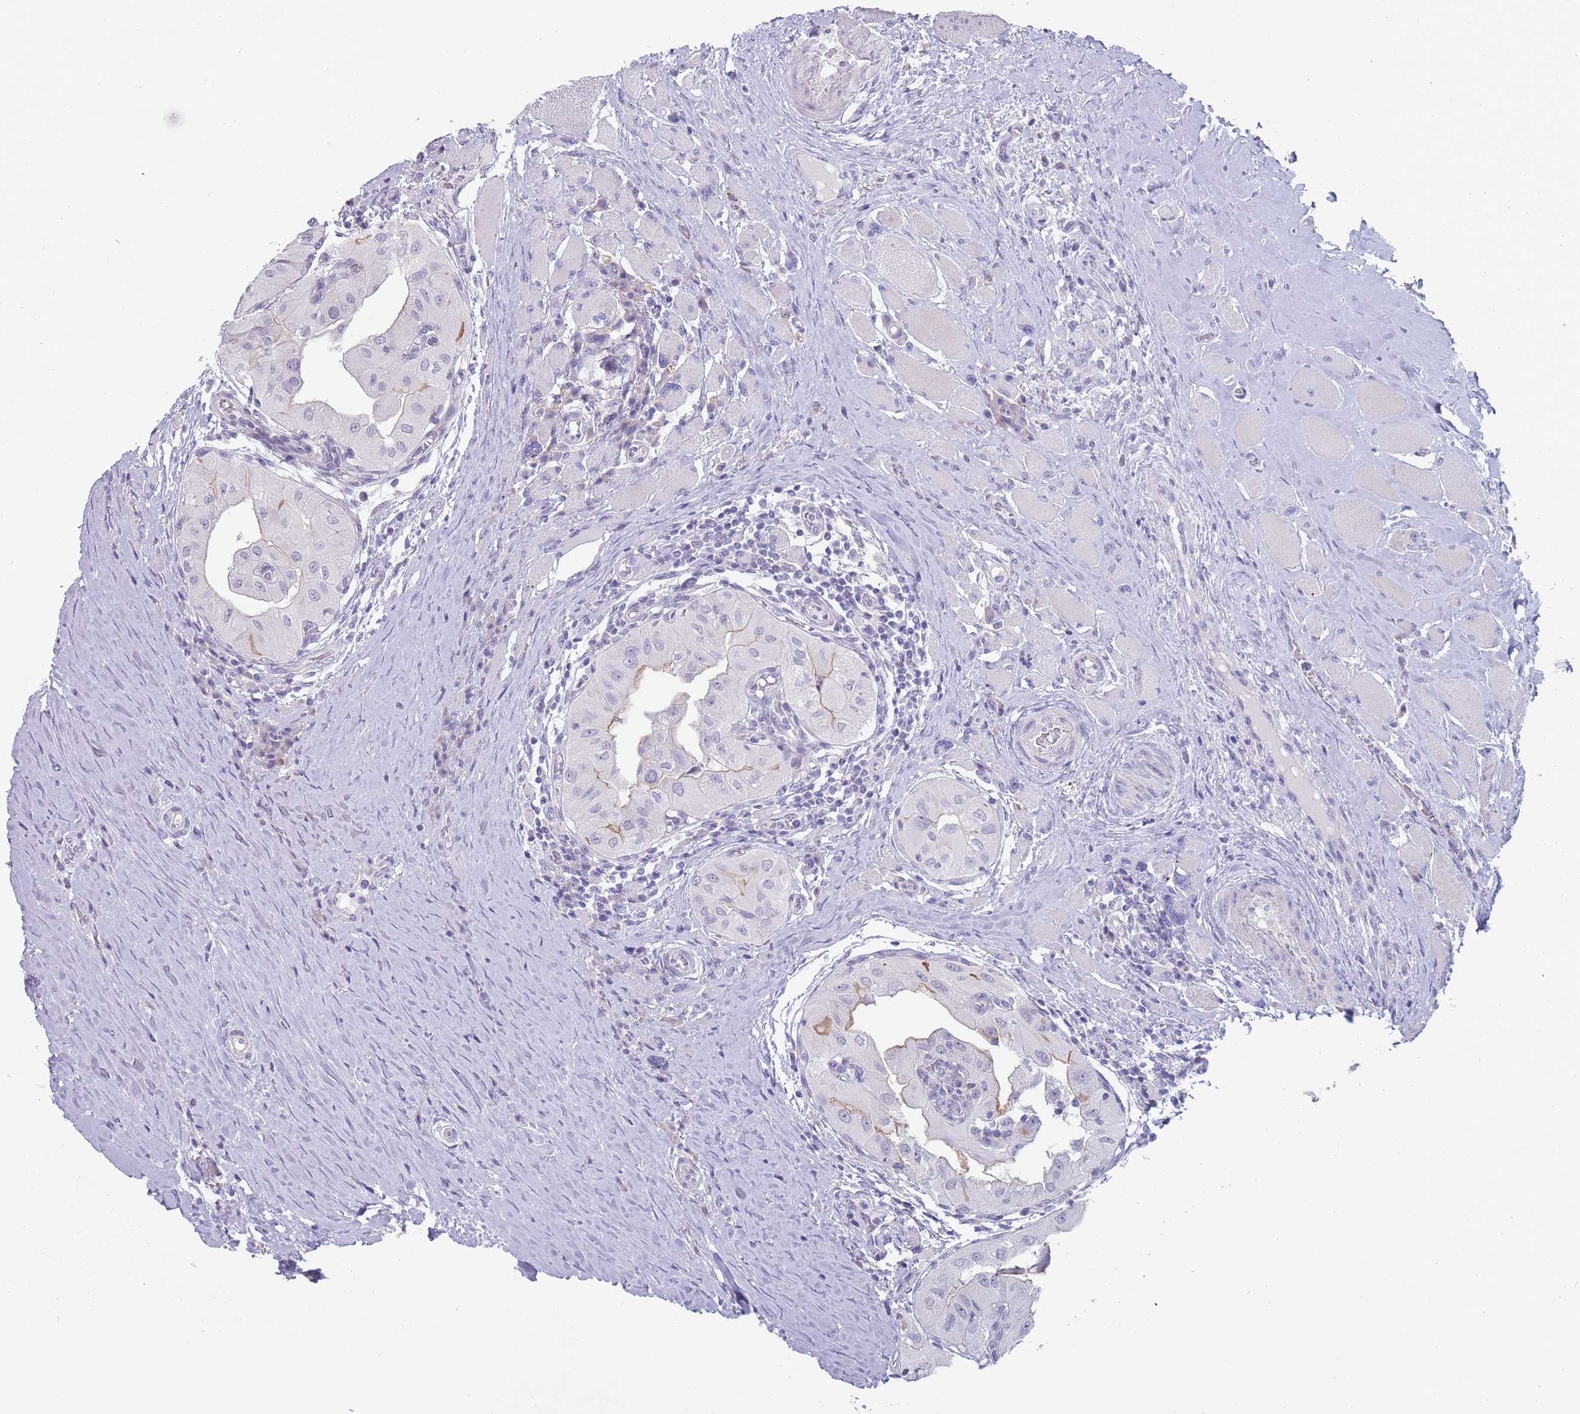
{"staining": {"intensity": "negative", "quantity": "none", "location": "none"}, "tissue": "thyroid cancer", "cell_type": "Tumor cells", "image_type": "cancer", "snomed": [{"axis": "morphology", "description": "Papillary adenocarcinoma, NOS"}, {"axis": "topography", "description": "Thyroid gland"}], "caption": "This is an immunohistochemistry histopathology image of thyroid cancer. There is no expression in tumor cells.", "gene": "PIGU", "patient": {"sex": "female", "age": 59}}